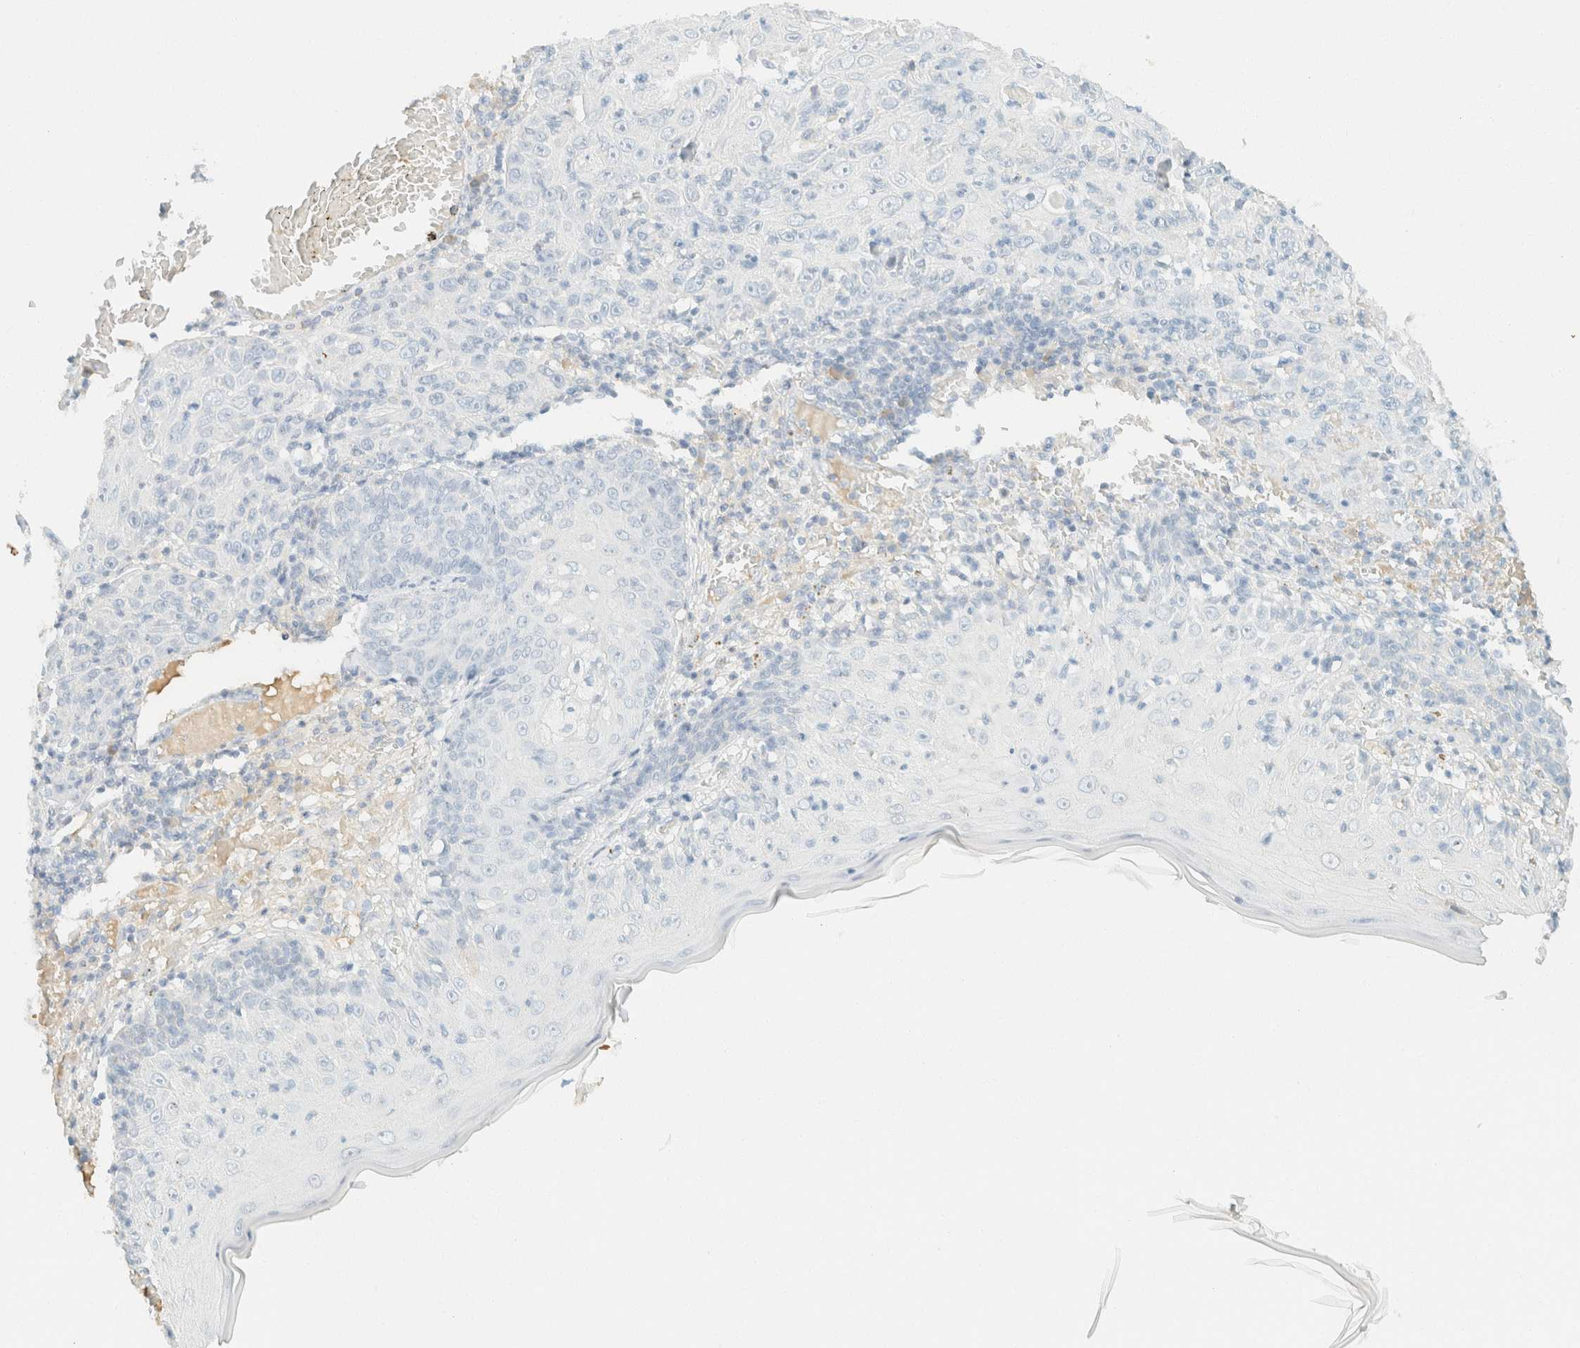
{"staining": {"intensity": "negative", "quantity": "none", "location": "none"}, "tissue": "skin cancer", "cell_type": "Tumor cells", "image_type": "cancer", "snomed": [{"axis": "morphology", "description": "Squamous cell carcinoma, NOS"}, {"axis": "topography", "description": "Skin"}], "caption": "An immunohistochemistry photomicrograph of skin cancer is shown. There is no staining in tumor cells of skin cancer.", "gene": "GPA33", "patient": {"sex": "female", "age": 88}}